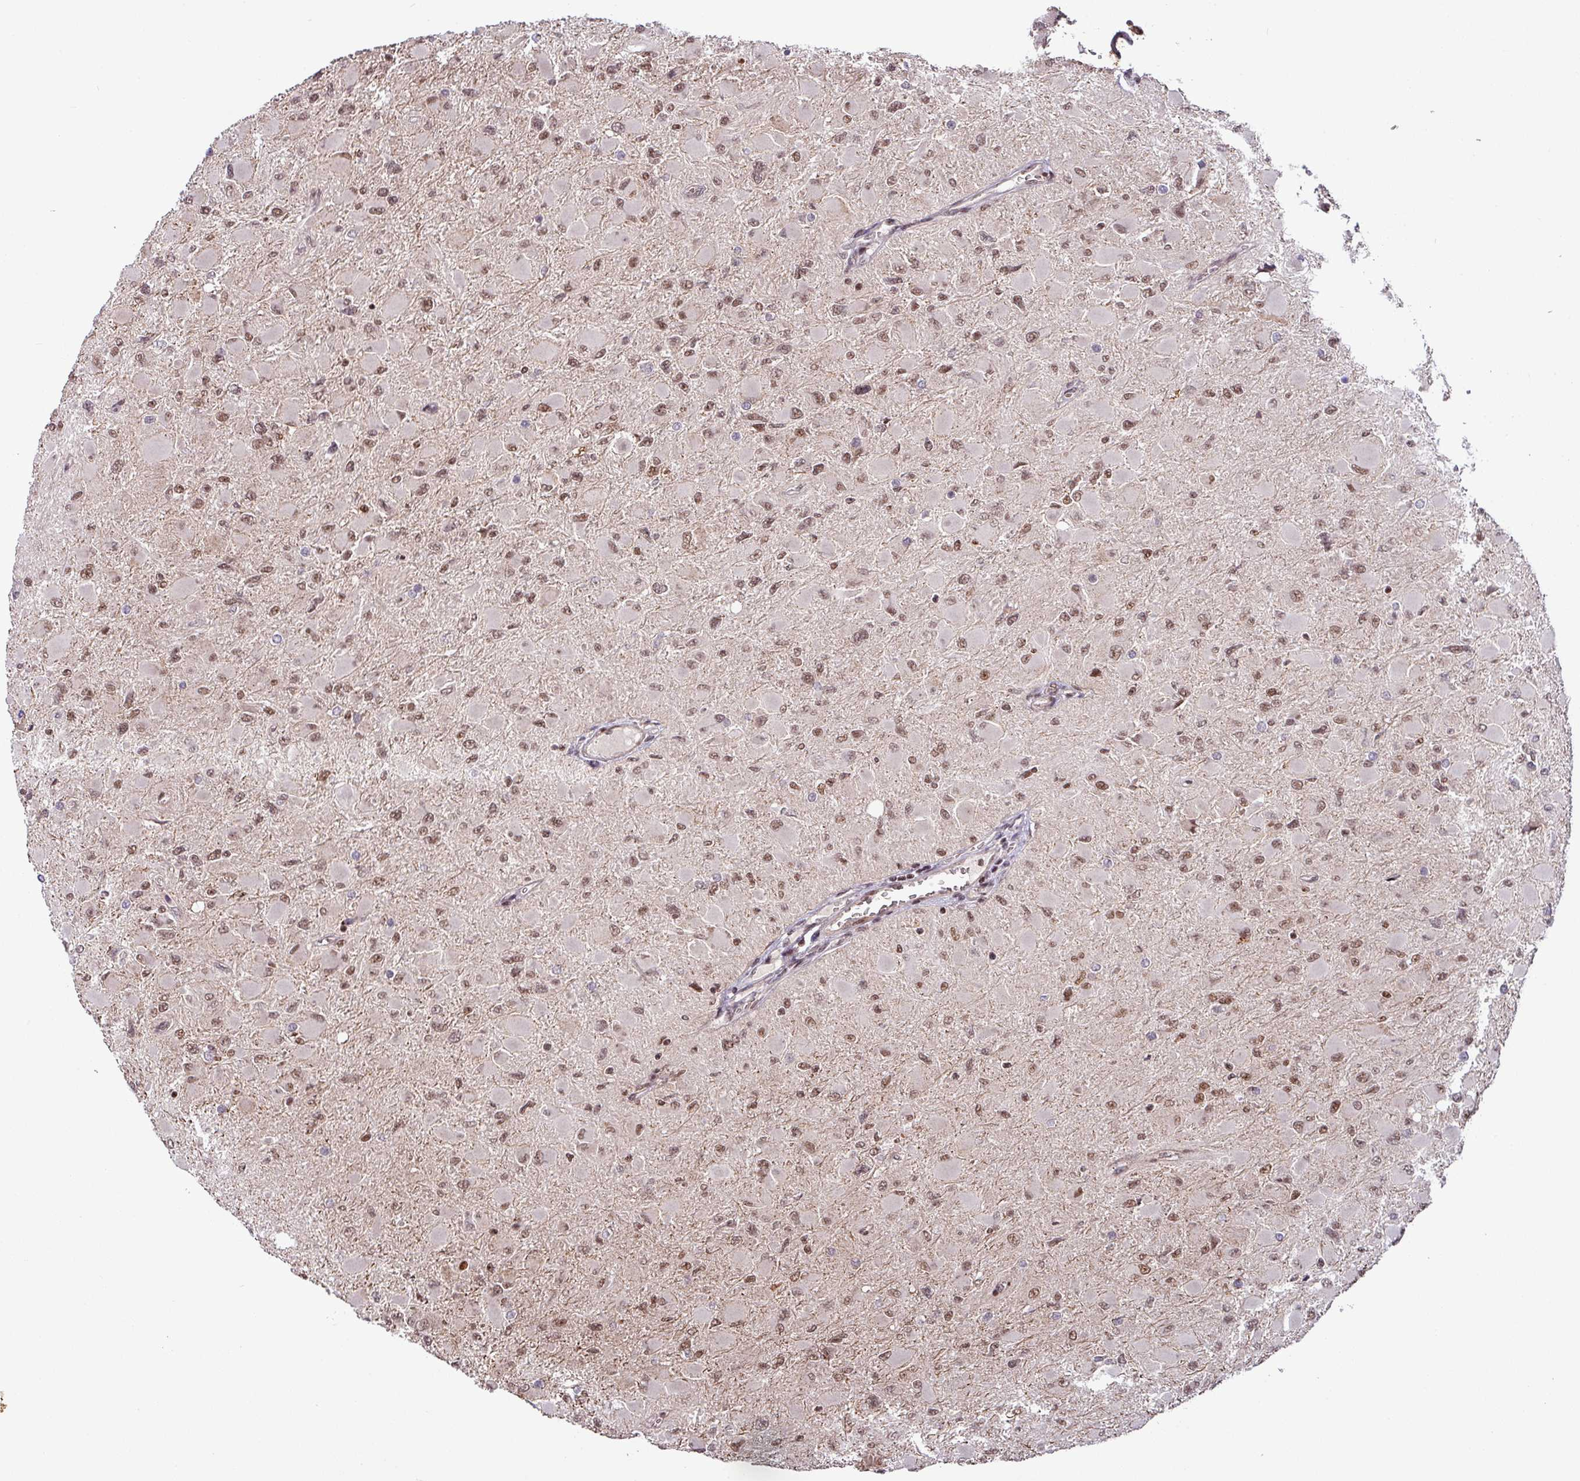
{"staining": {"intensity": "moderate", "quantity": ">75%", "location": "nuclear"}, "tissue": "glioma", "cell_type": "Tumor cells", "image_type": "cancer", "snomed": [{"axis": "morphology", "description": "Glioma, malignant, High grade"}, {"axis": "topography", "description": "Cerebral cortex"}], "caption": "A micrograph of human malignant high-grade glioma stained for a protein demonstrates moderate nuclear brown staining in tumor cells.", "gene": "PHF23", "patient": {"sex": "female", "age": 36}}